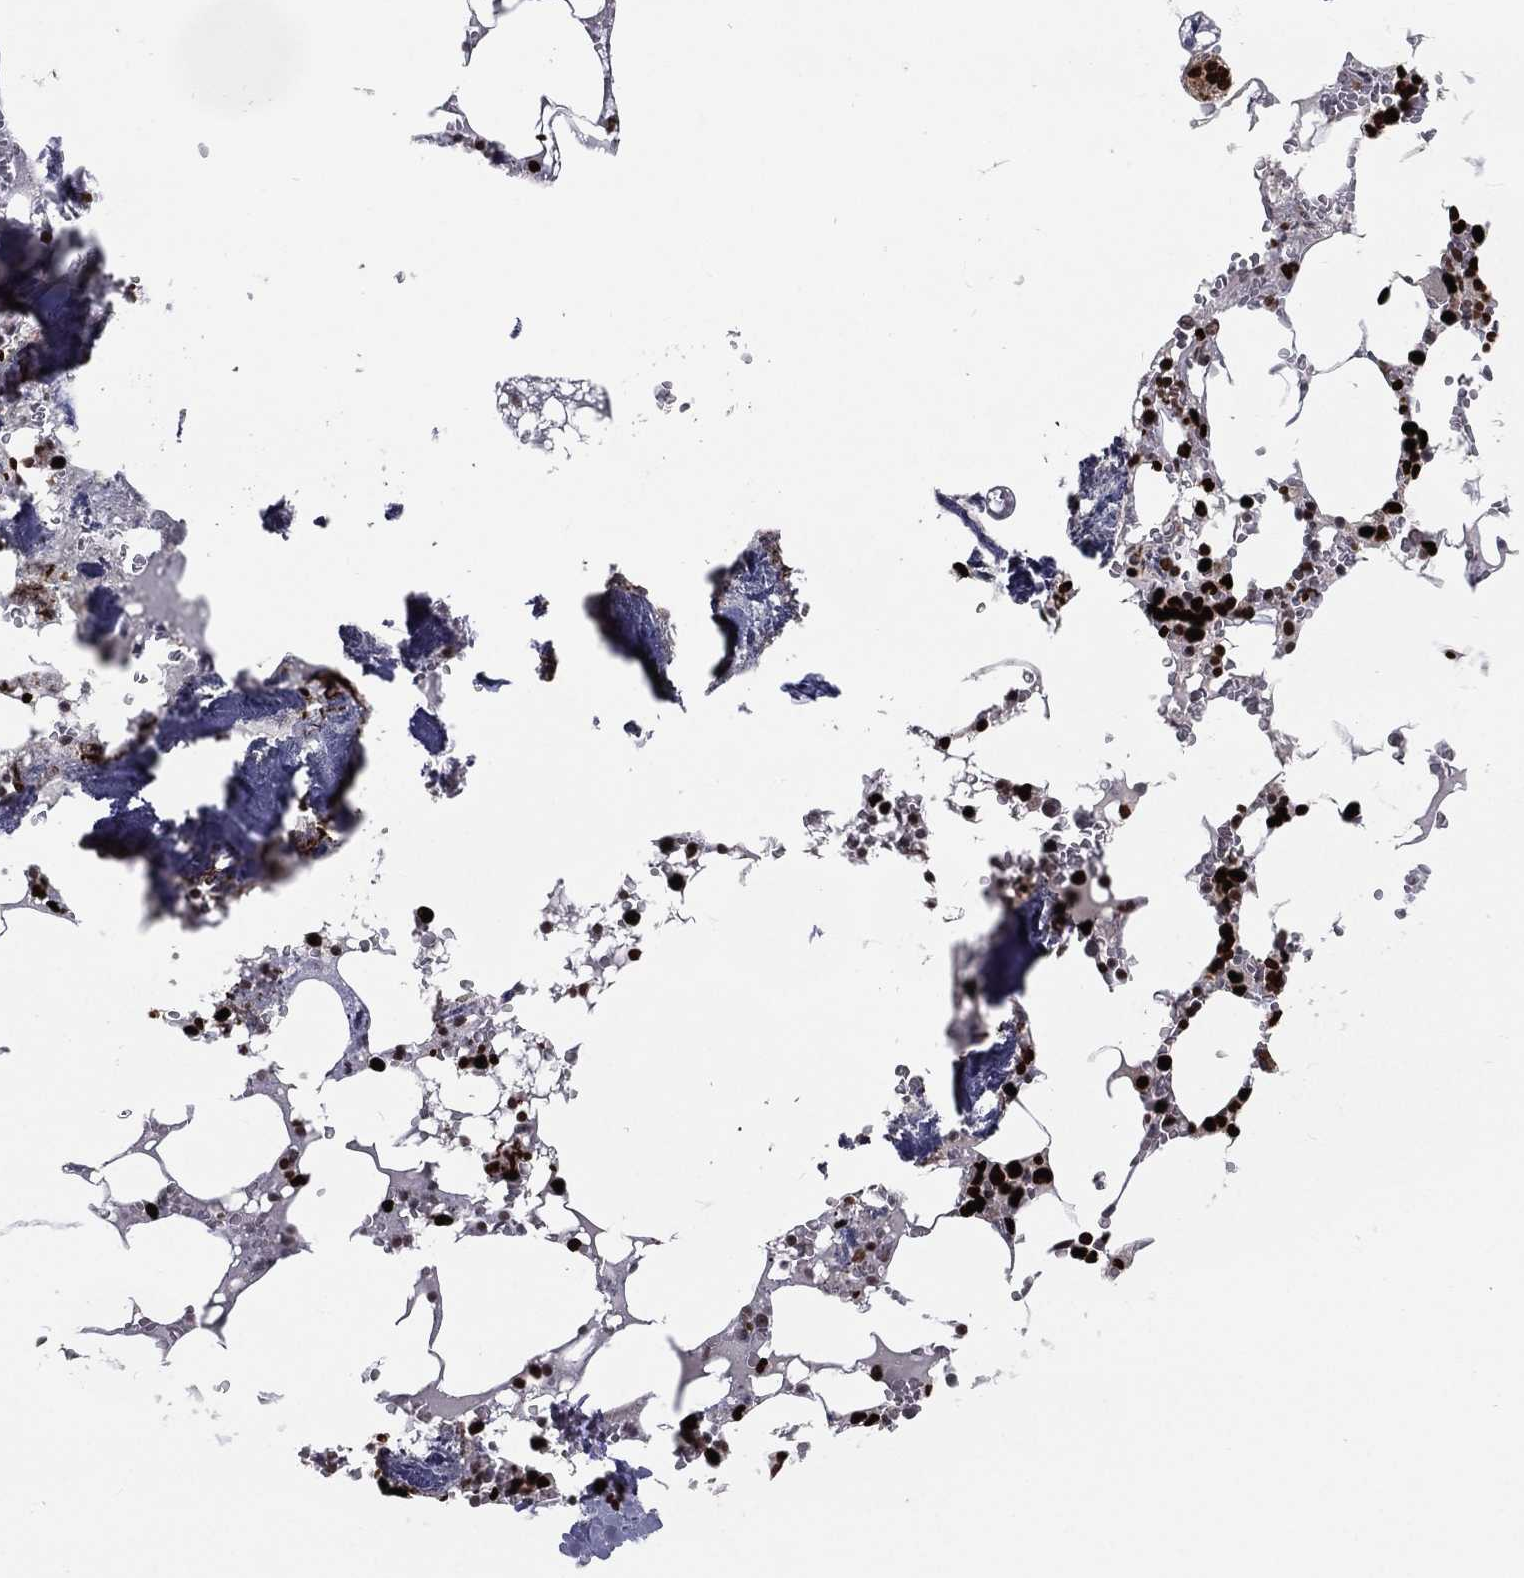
{"staining": {"intensity": "strong", "quantity": "25%-75%", "location": "nuclear"}, "tissue": "bone marrow", "cell_type": "Hematopoietic cells", "image_type": "normal", "snomed": [{"axis": "morphology", "description": "Normal tissue, NOS"}, {"axis": "topography", "description": "Bone marrow"}], "caption": "An image showing strong nuclear expression in approximately 25%-75% of hematopoietic cells in benign bone marrow, as visualized by brown immunohistochemical staining.", "gene": "MNDA", "patient": {"sex": "female", "age": 64}}